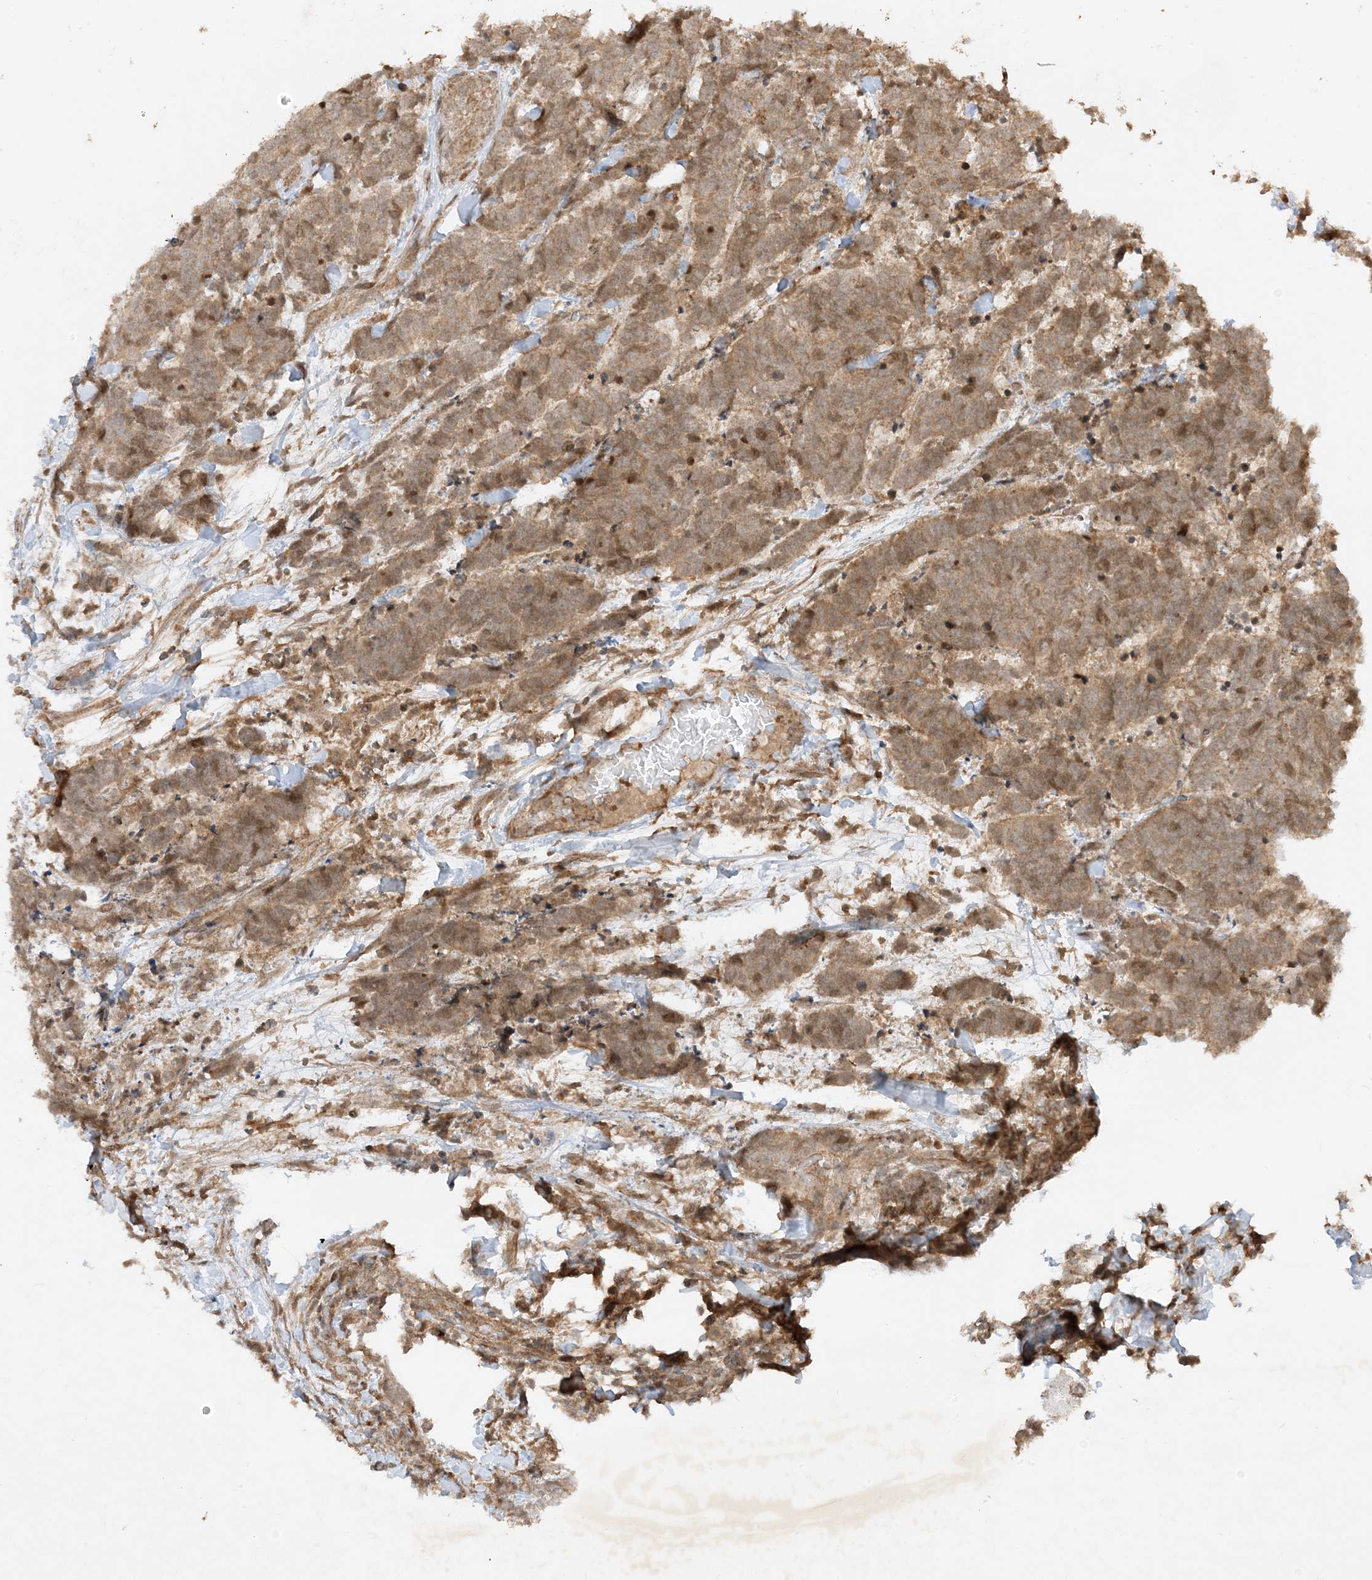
{"staining": {"intensity": "moderate", "quantity": ">75%", "location": "cytoplasmic/membranous"}, "tissue": "carcinoid", "cell_type": "Tumor cells", "image_type": "cancer", "snomed": [{"axis": "morphology", "description": "Carcinoma, NOS"}, {"axis": "morphology", "description": "Carcinoid, malignant, NOS"}, {"axis": "topography", "description": "Urinary bladder"}], "caption": "This micrograph displays carcinoma stained with IHC to label a protein in brown. The cytoplasmic/membranous of tumor cells show moderate positivity for the protein. Nuclei are counter-stained blue.", "gene": "XRN1", "patient": {"sex": "male", "age": 57}}